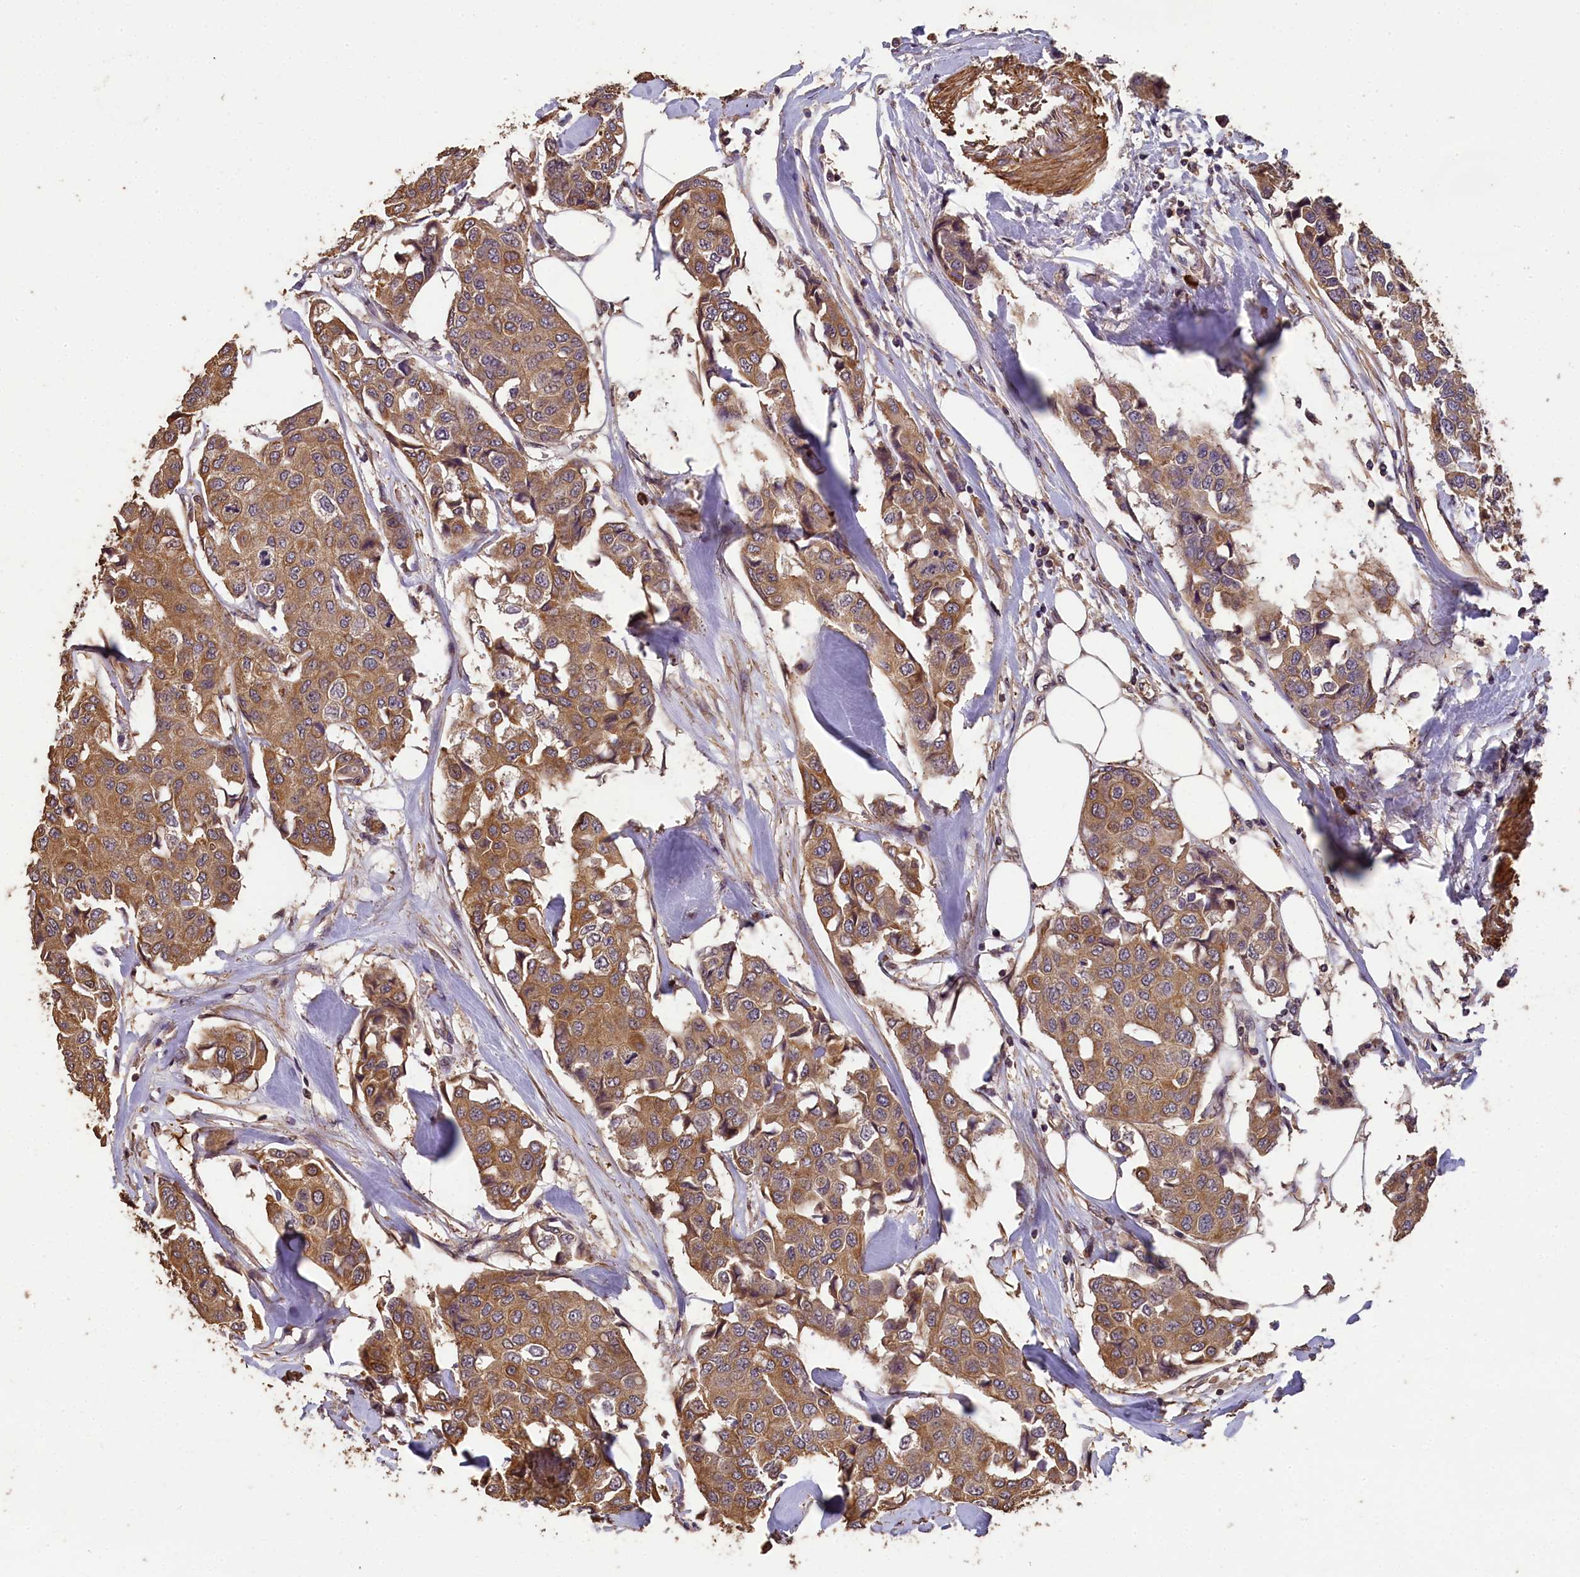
{"staining": {"intensity": "moderate", "quantity": ">75%", "location": "cytoplasmic/membranous"}, "tissue": "breast cancer", "cell_type": "Tumor cells", "image_type": "cancer", "snomed": [{"axis": "morphology", "description": "Duct carcinoma"}, {"axis": "topography", "description": "Breast"}], "caption": "Brown immunohistochemical staining in human breast cancer displays moderate cytoplasmic/membranous positivity in about >75% of tumor cells.", "gene": "CHD9", "patient": {"sex": "female", "age": 80}}